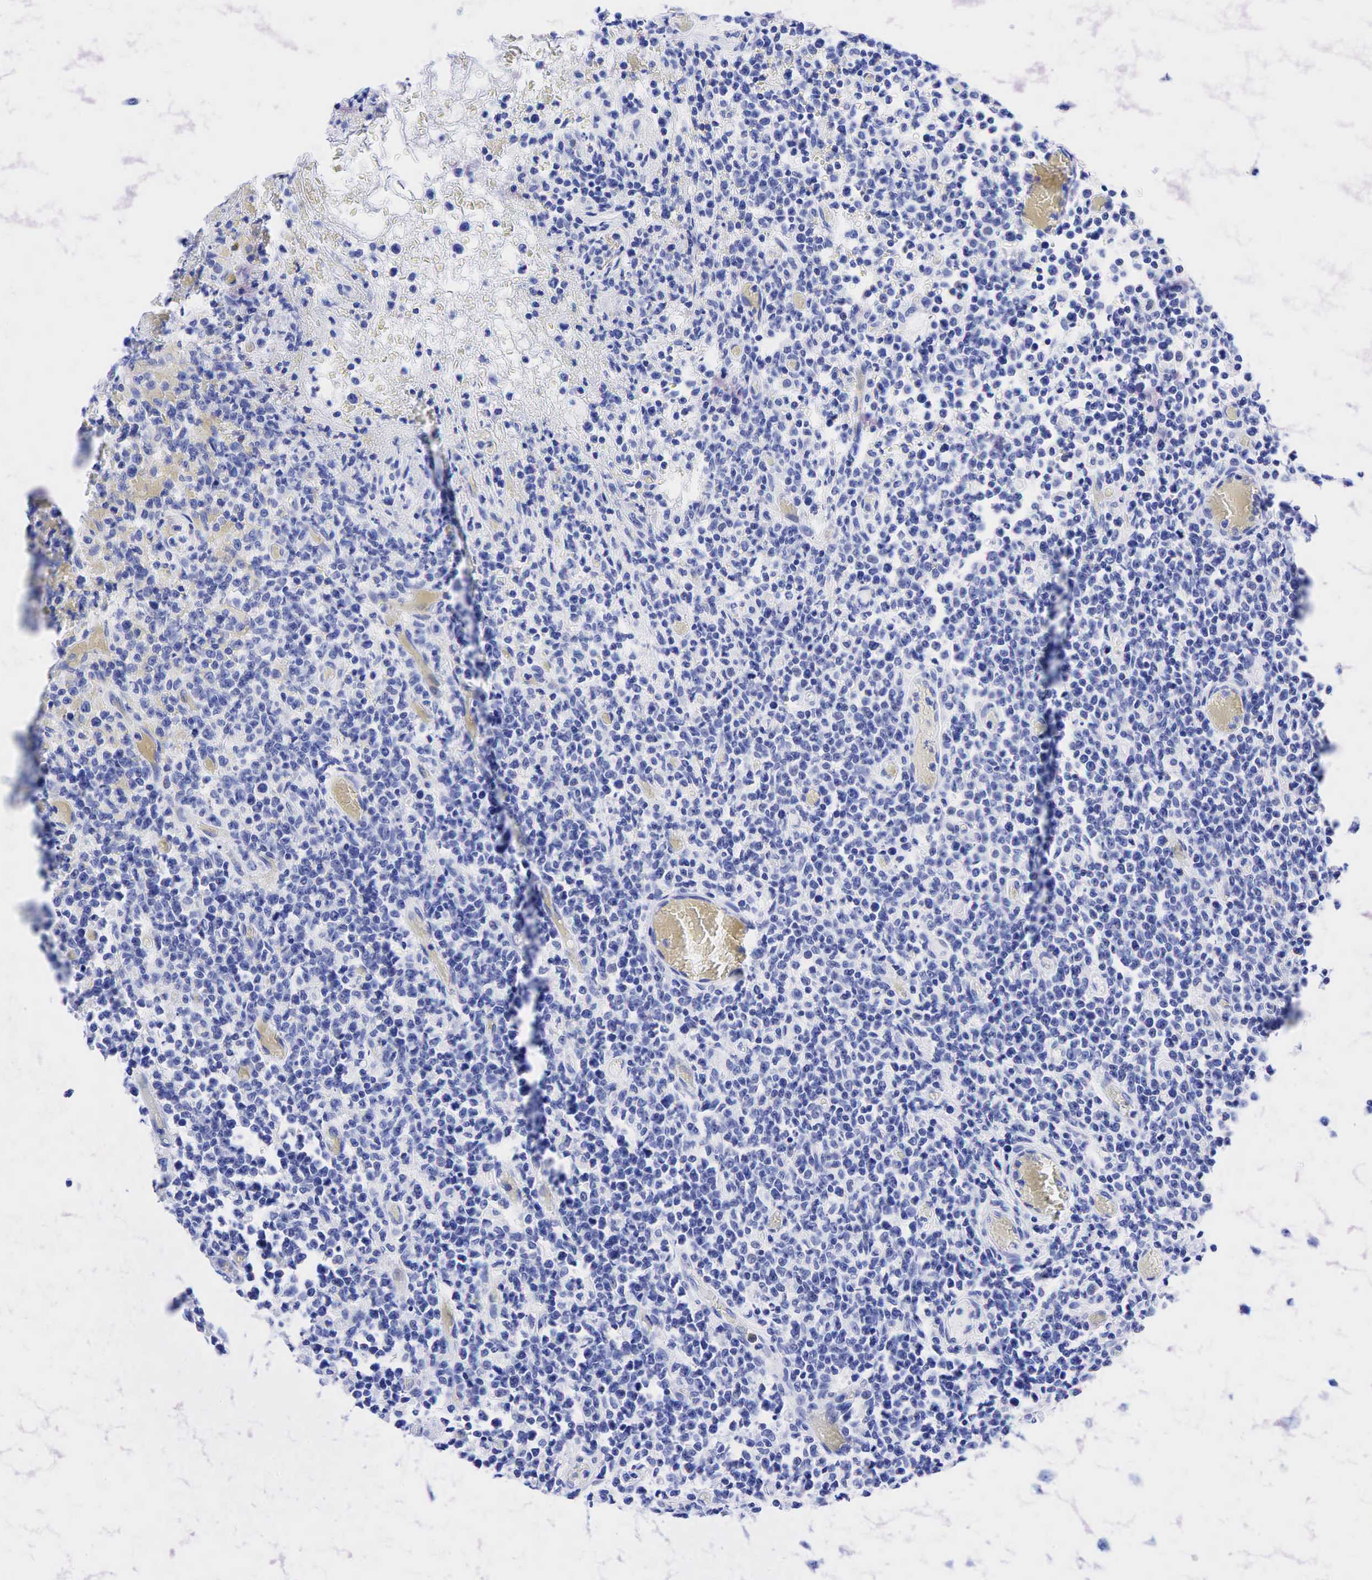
{"staining": {"intensity": "negative", "quantity": "none", "location": "none"}, "tissue": "lymphoma", "cell_type": "Tumor cells", "image_type": "cancer", "snomed": [{"axis": "morphology", "description": "Malignant lymphoma, non-Hodgkin's type, High grade"}, {"axis": "topography", "description": "Colon"}], "caption": "This is an IHC photomicrograph of human lymphoma. There is no staining in tumor cells.", "gene": "KRT19", "patient": {"sex": "male", "age": 82}}